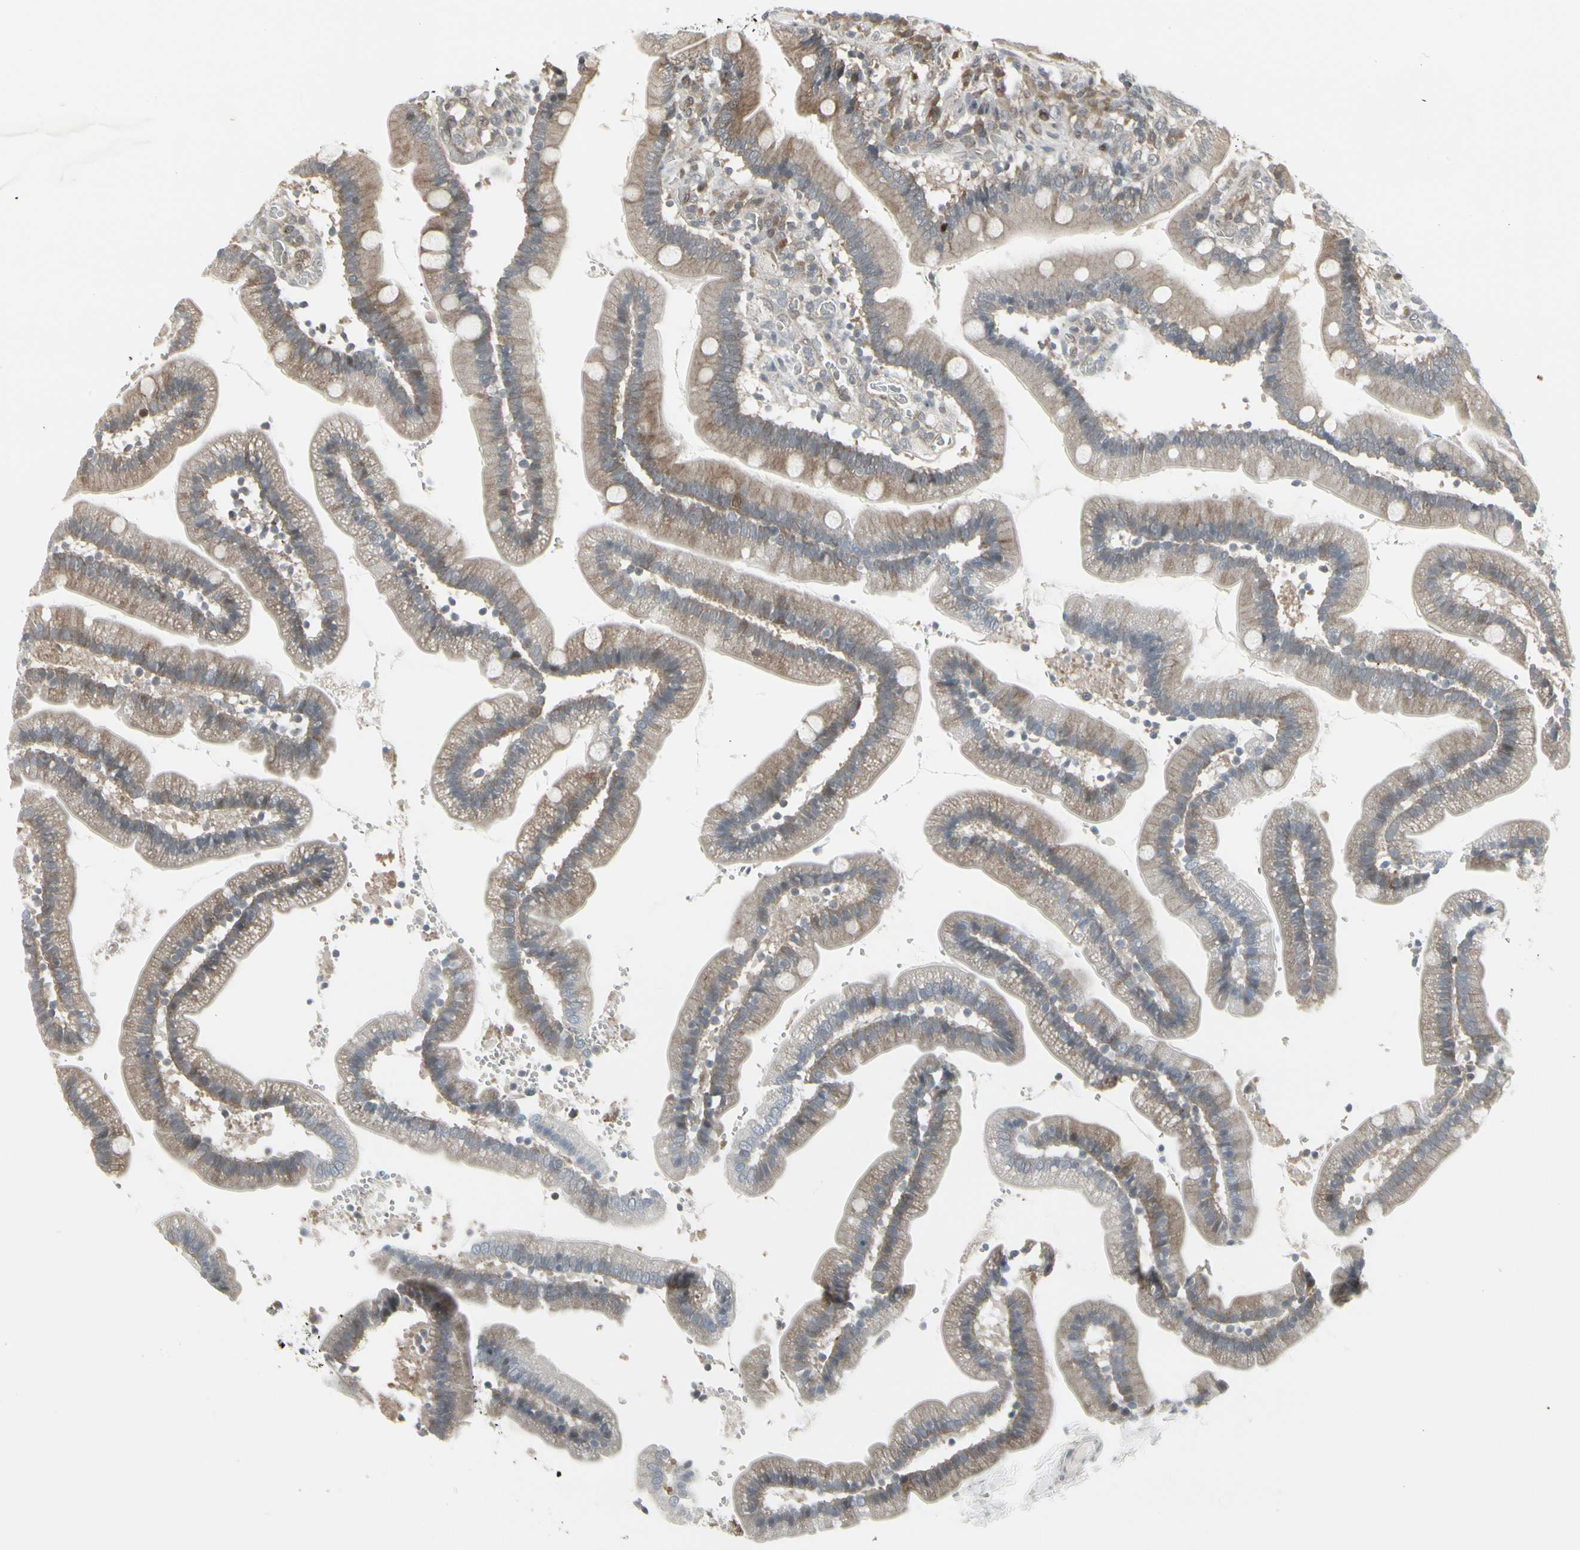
{"staining": {"intensity": "weak", "quantity": ">75%", "location": "cytoplasmic/membranous"}, "tissue": "duodenum", "cell_type": "Glandular cells", "image_type": "normal", "snomed": [{"axis": "morphology", "description": "Normal tissue, NOS"}, {"axis": "topography", "description": "Duodenum"}], "caption": "This image displays immunohistochemistry staining of unremarkable human duodenum, with low weak cytoplasmic/membranous expression in approximately >75% of glandular cells.", "gene": "IGFBP6", "patient": {"sex": "male", "age": 66}}